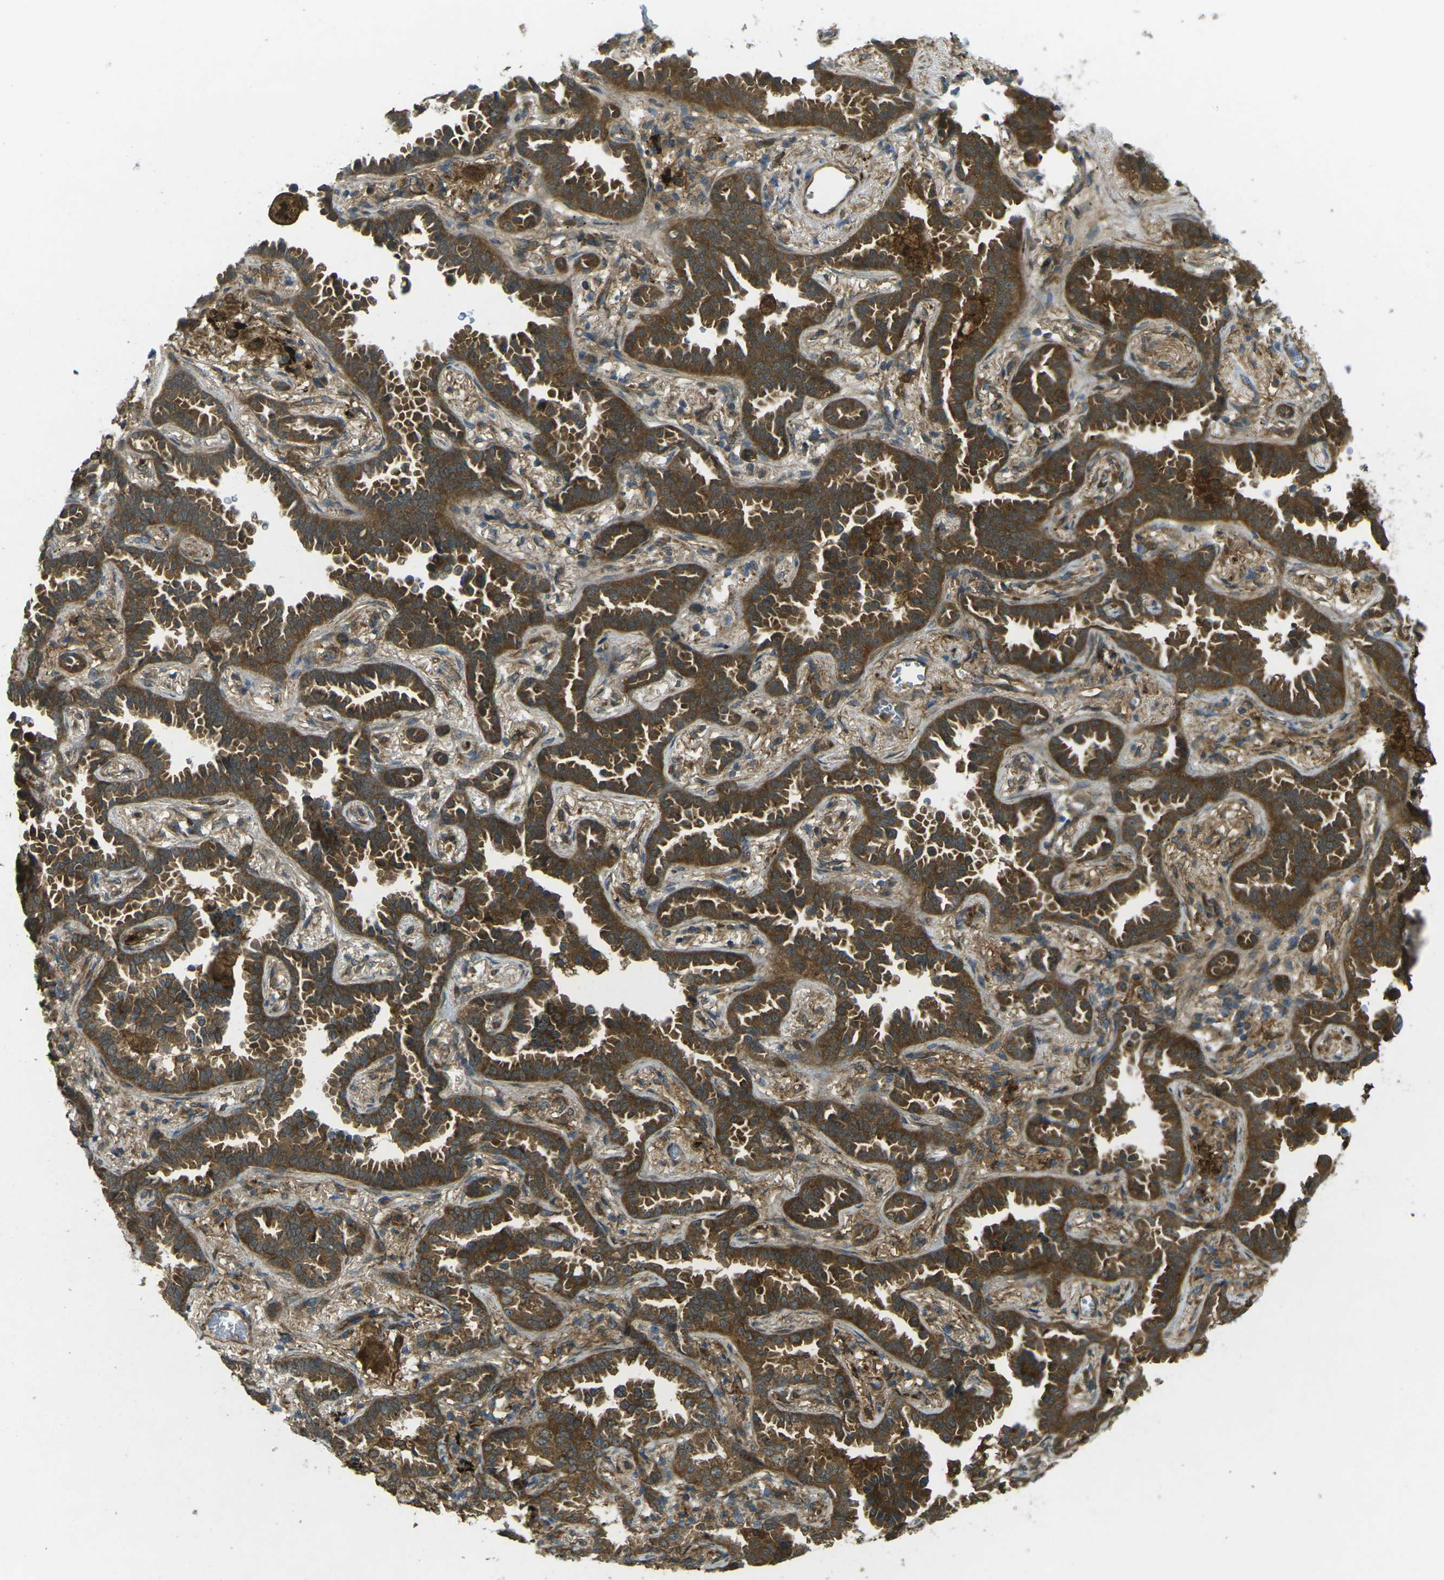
{"staining": {"intensity": "strong", "quantity": ">75%", "location": "cytoplasmic/membranous"}, "tissue": "lung cancer", "cell_type": "Tumor cells", "image_type": "cancer", "snomed": [{"axis": "morphology", "description": "Normal tissue, NOS"}, {"axis": "morphology", "description": "Adenocarcinoma, NOS"}, {"axis": "topography", "description": "Lung"}], "caption": "A brown stain highlights strong cytoplasmic/membranous staining of a protein in human adenocarcinoma (lung) tumor cells.", "gene": "CHMP3", "patient": {"sex": "male", "age": 59}}